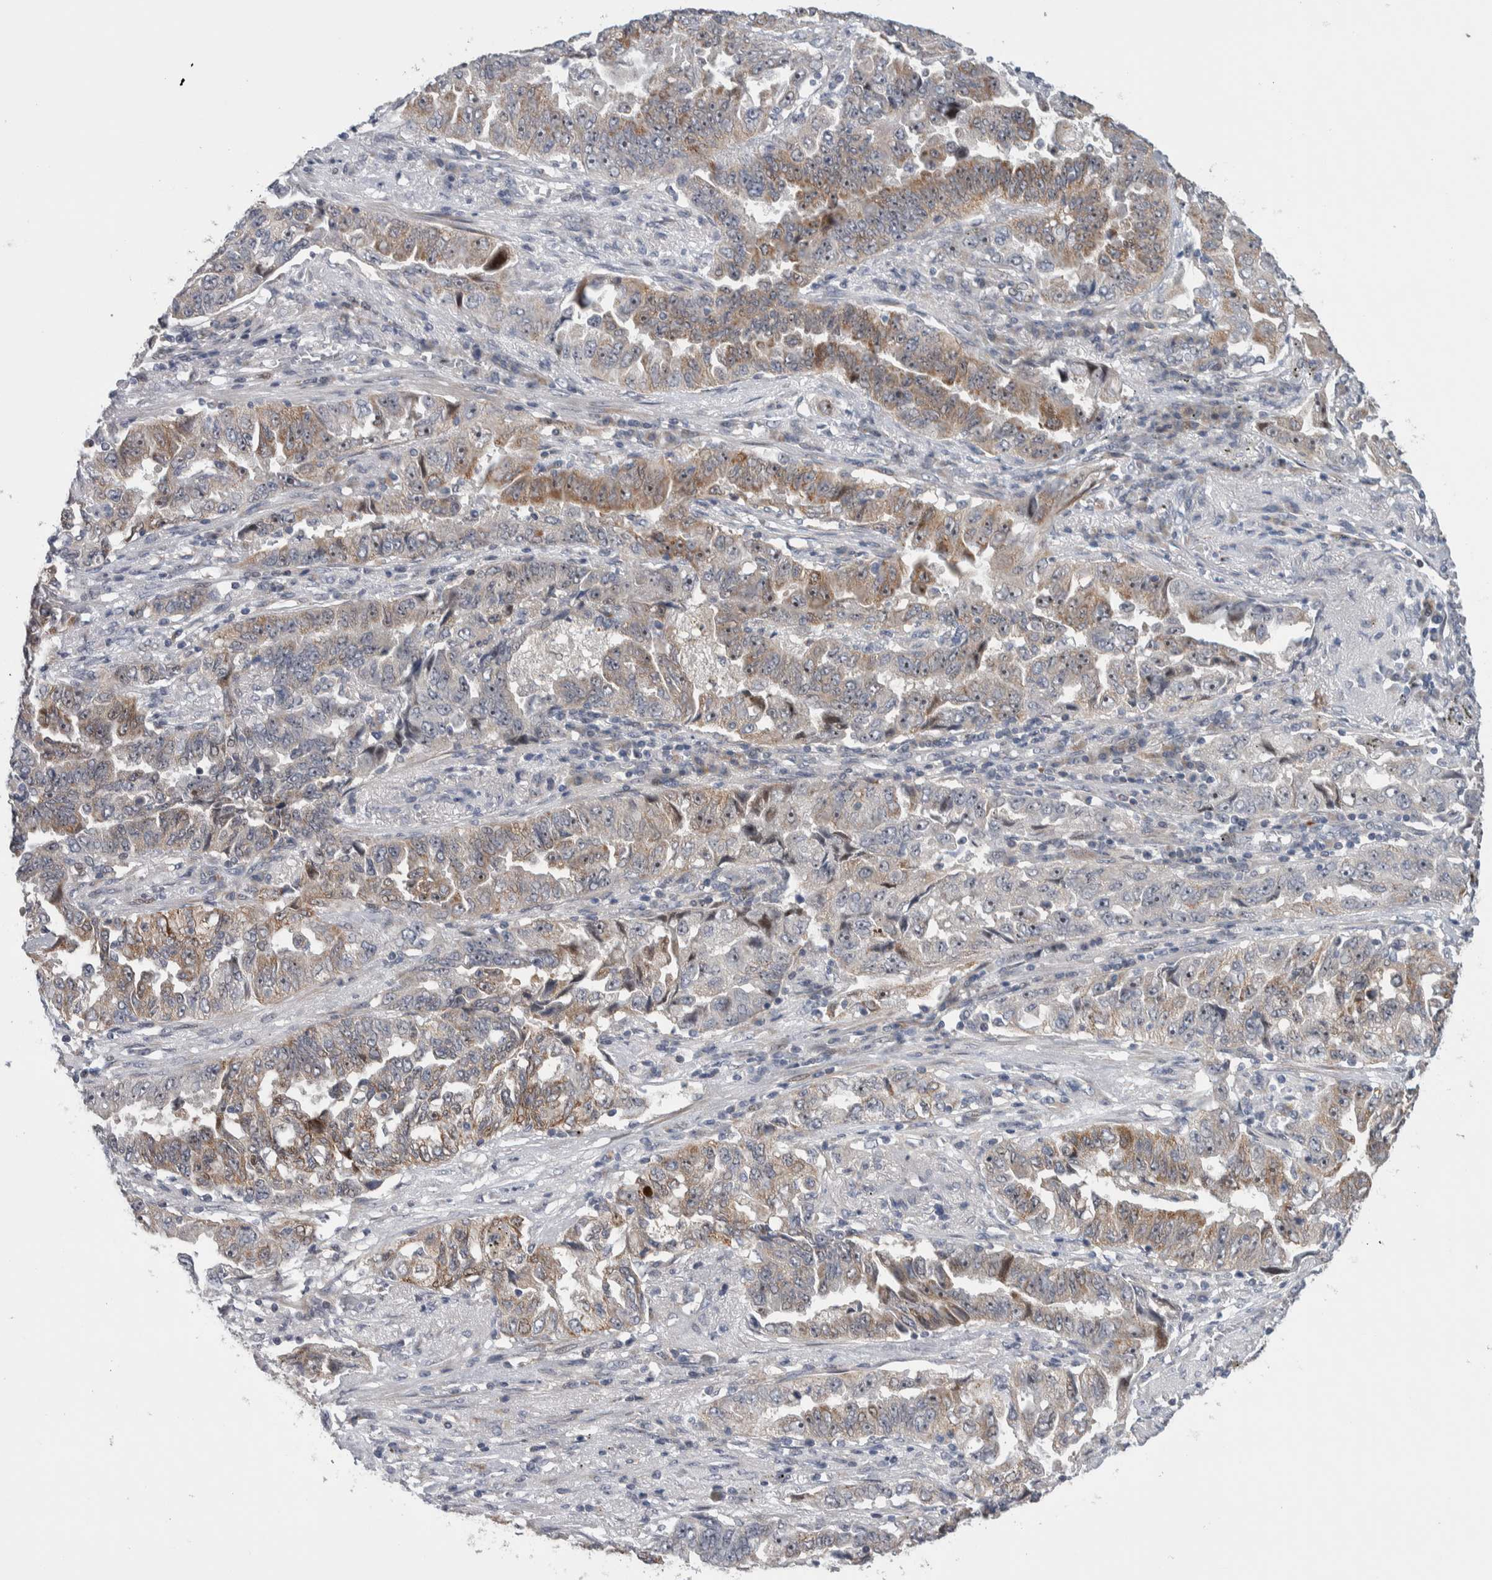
{"staining": {"intensity": "moderate", "quantity": ">75%", "location": "cytoplasmic/membranous"}, "tissue": "lung cancer", "cell_type": "Tumor cells", "image_type": "cancer", "snomed": [{"axis": "morphology", "description": "Adenocarcinoma, NOS"}, {"axis": "topography", "description": "Lung"}], "caption": "There is medium levels of moderate cytoplasmic/membranous expression in tumor cells of lung adenocarcinoma, as demonstrated by immunohistochemical staining (brown color).", "gene": "PRRG4", "patient": {"sex": "female", "age": 51}}